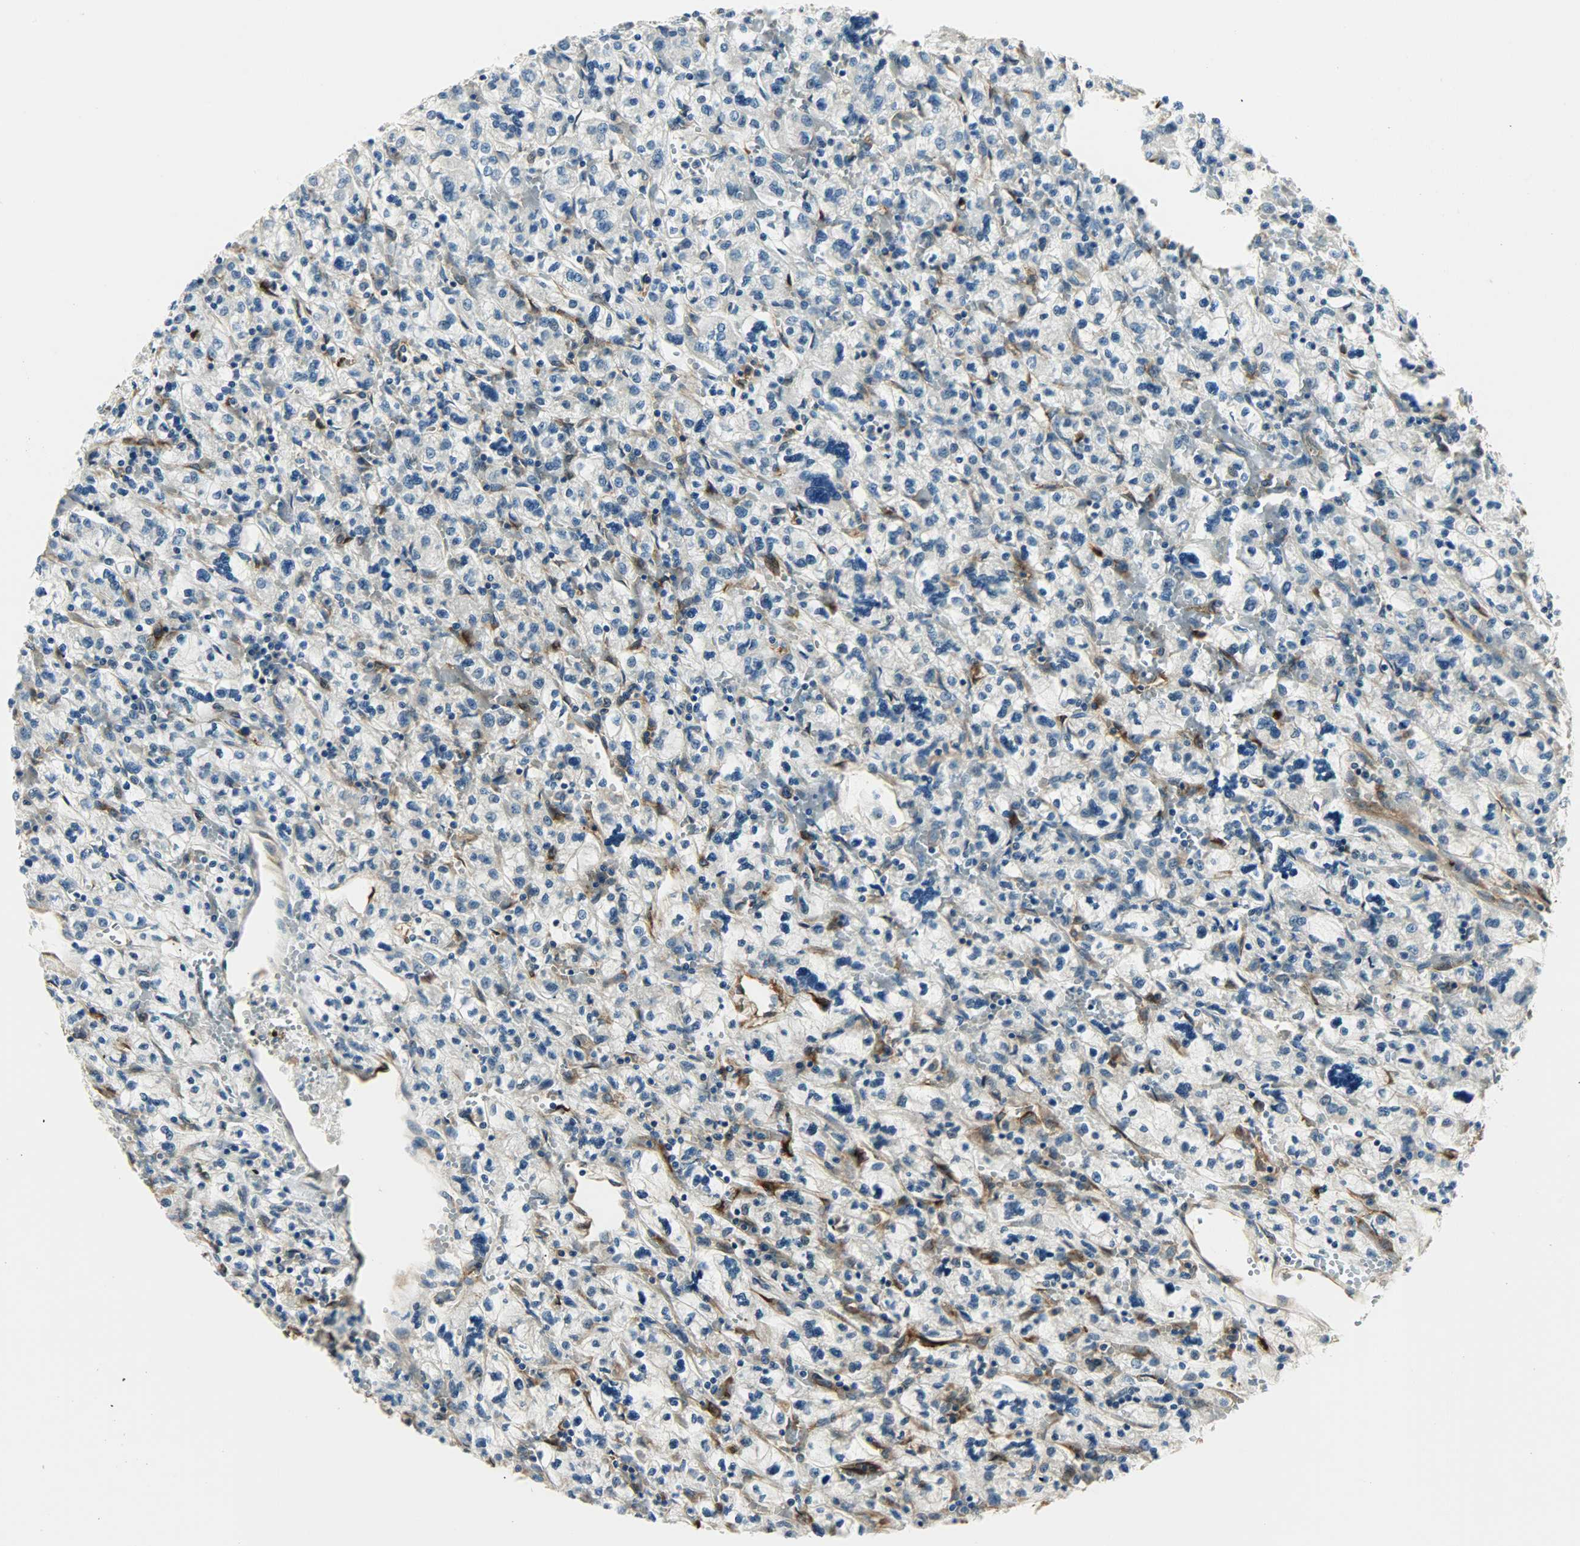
{"staining": {"intensity": "negative", "quantity": "none", "location": "none"}, "tissue": "renal cancer", "cell_type": "Tumor cells", "image_type": "cancer", "snomed": [{"axis": "morphology", "description": "Adenocarcinoma, NOS"}, {"axis": "topography", "description": "Kidney"}], "caption": "A photomicrograph of renal cancer stained for a protein displays no brown staining in tumor cells.", "gene": "WARS1", "patient": {"sex": "female", "age": 83}}